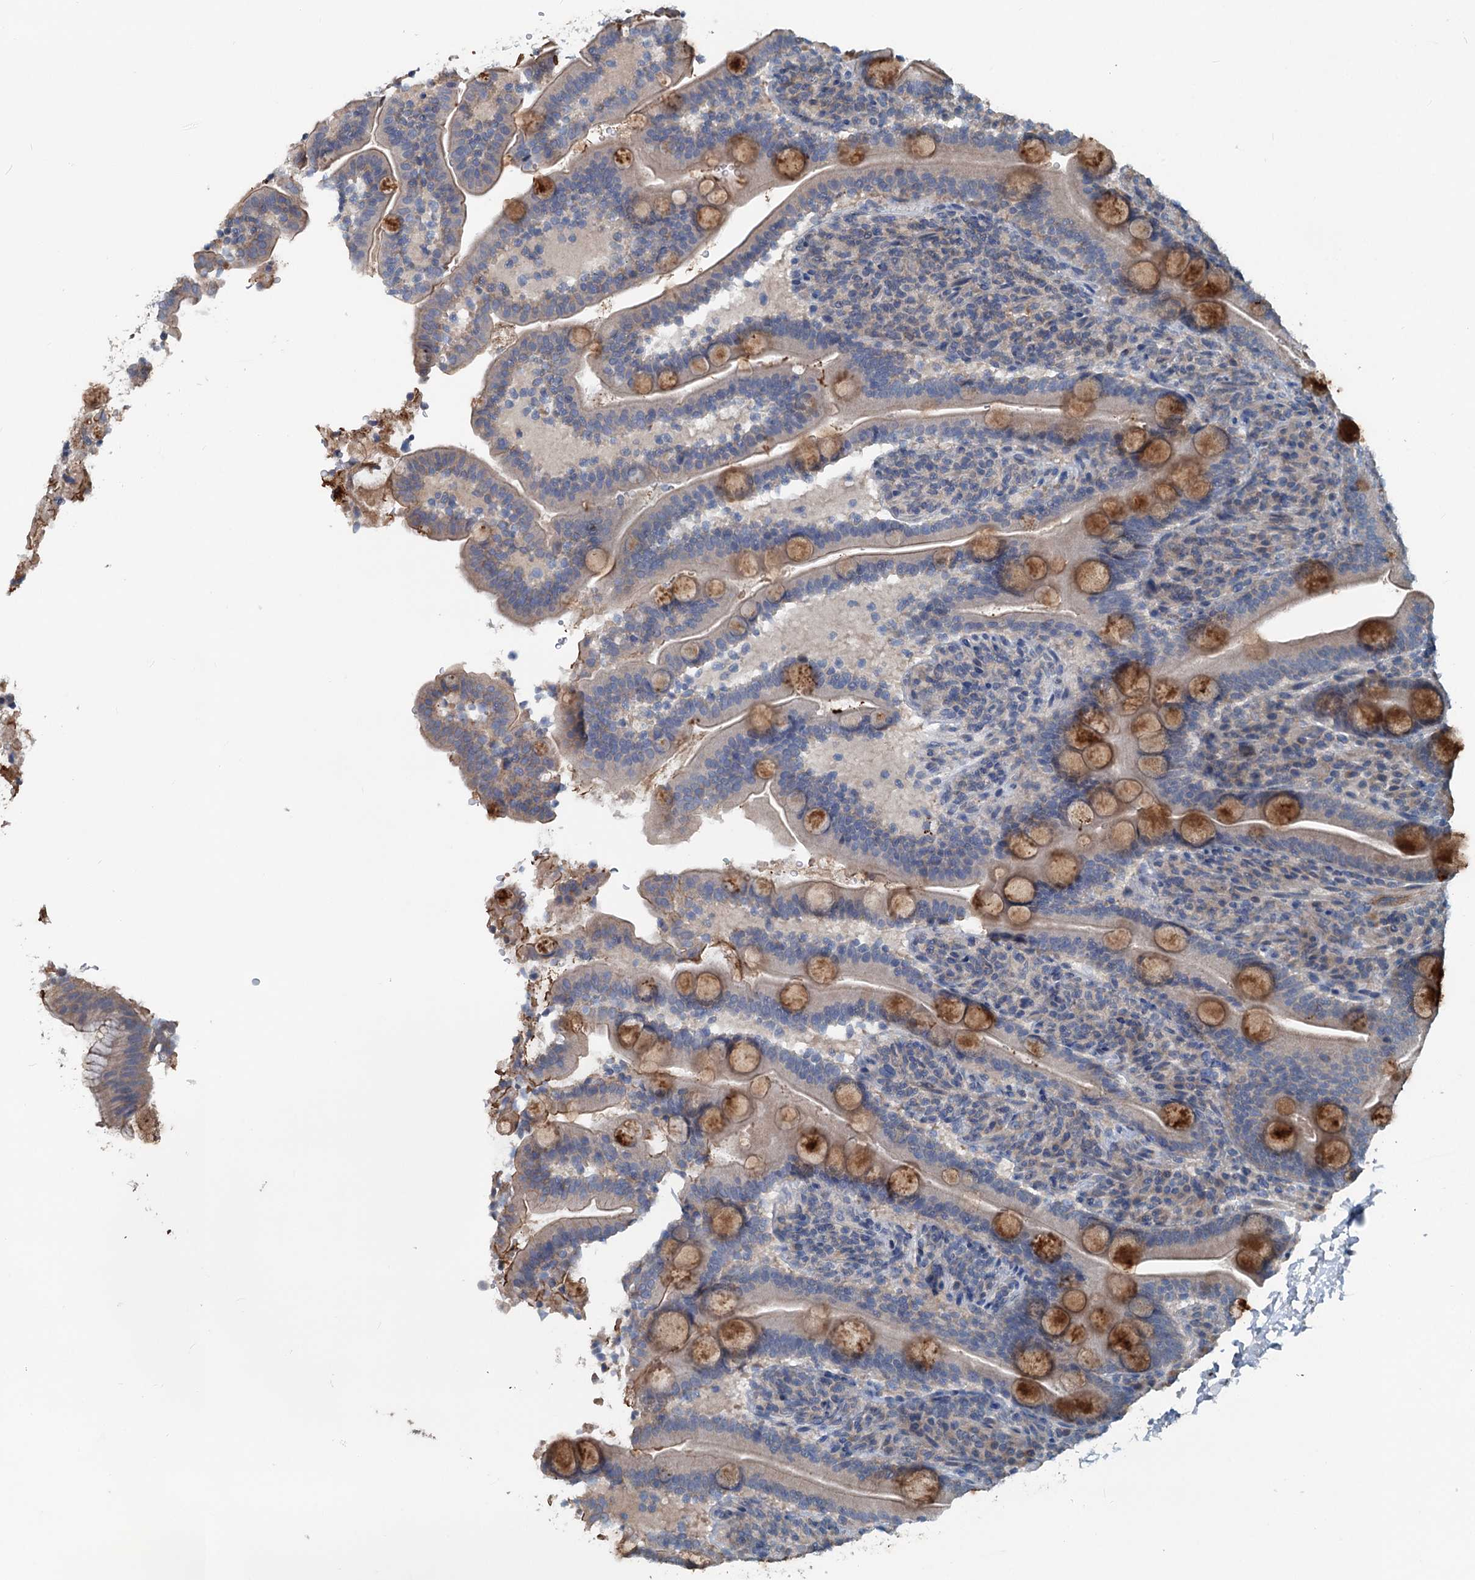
{"staining": {"intensity": "moderate", "quantity": ">75%", "location": "cytoplasmic/membranous"}, "tissue": "duodenum", "cell_type": "Glandular cells", "image_type": "normal", "snomed": [{"axis": "morphology", "description": "Normal tissue, NOS"}, {"axis": "topography", "description": "Duodenum"}], "caption": "Glandular cells demonstrate medium levels of moderate cytoplasmic/membranous expression in approximately >75% of cells in unremarkable human duodenum.", "gene": "TEDC1", "patient": {"sex": "male", "age": 35}}